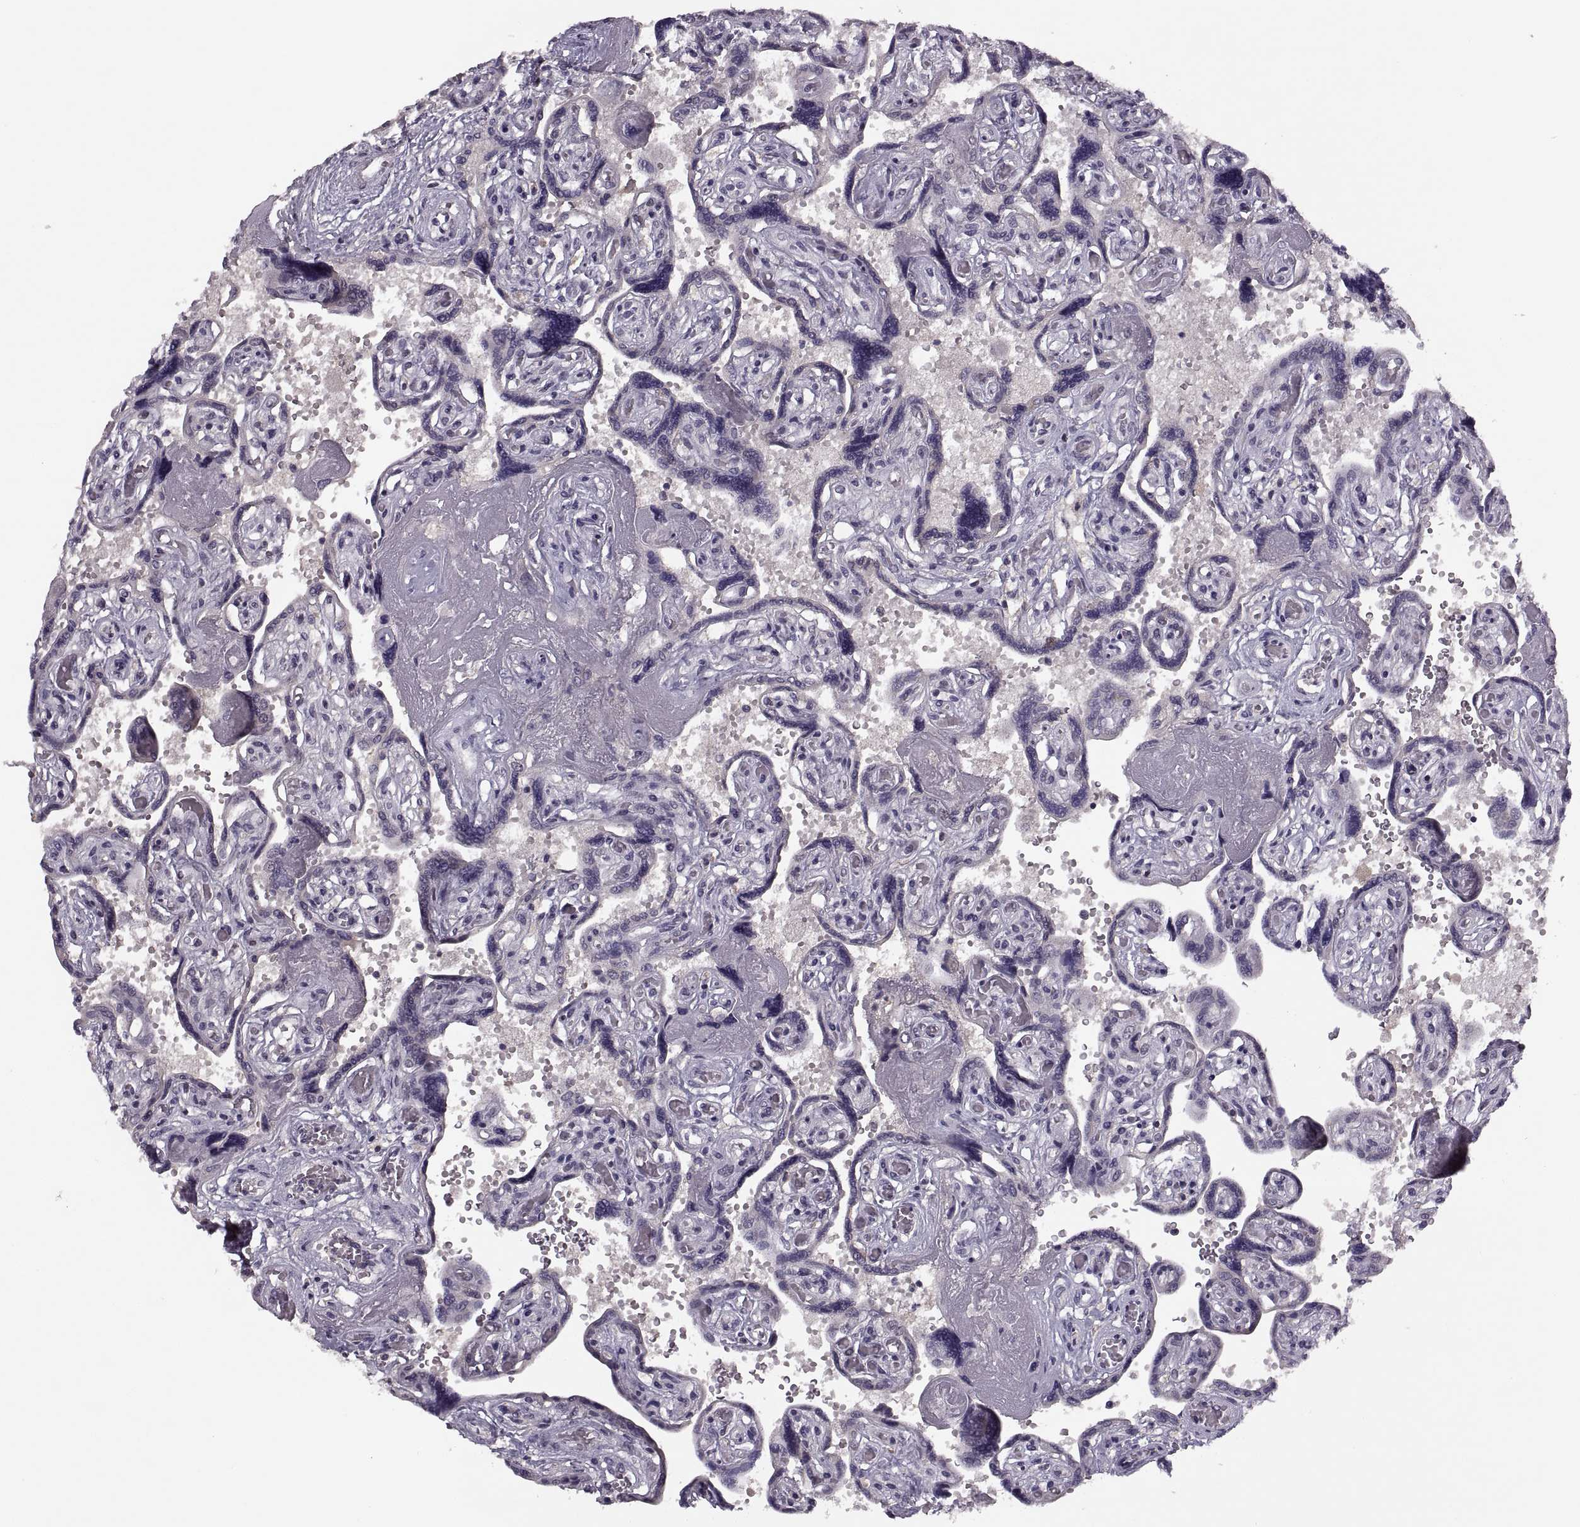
{"staining": {"intensity": "negative", "quantity": "none", "location": "none"}, "tissue": "placenta", "cell_type": "Decidual cells", "image_type": "normal", "snomed": [{"axis": "morphology", "description": "Normal tissue, NOS"}, {"axis": "topography", "description": "Placenta"}], "caption": "Immunohistochemical staining of benign human placenta demonstrates no significant expression in decidual cells.", "gene": "CACNA1F", "patient": {"sex": "female", "age": 32}}